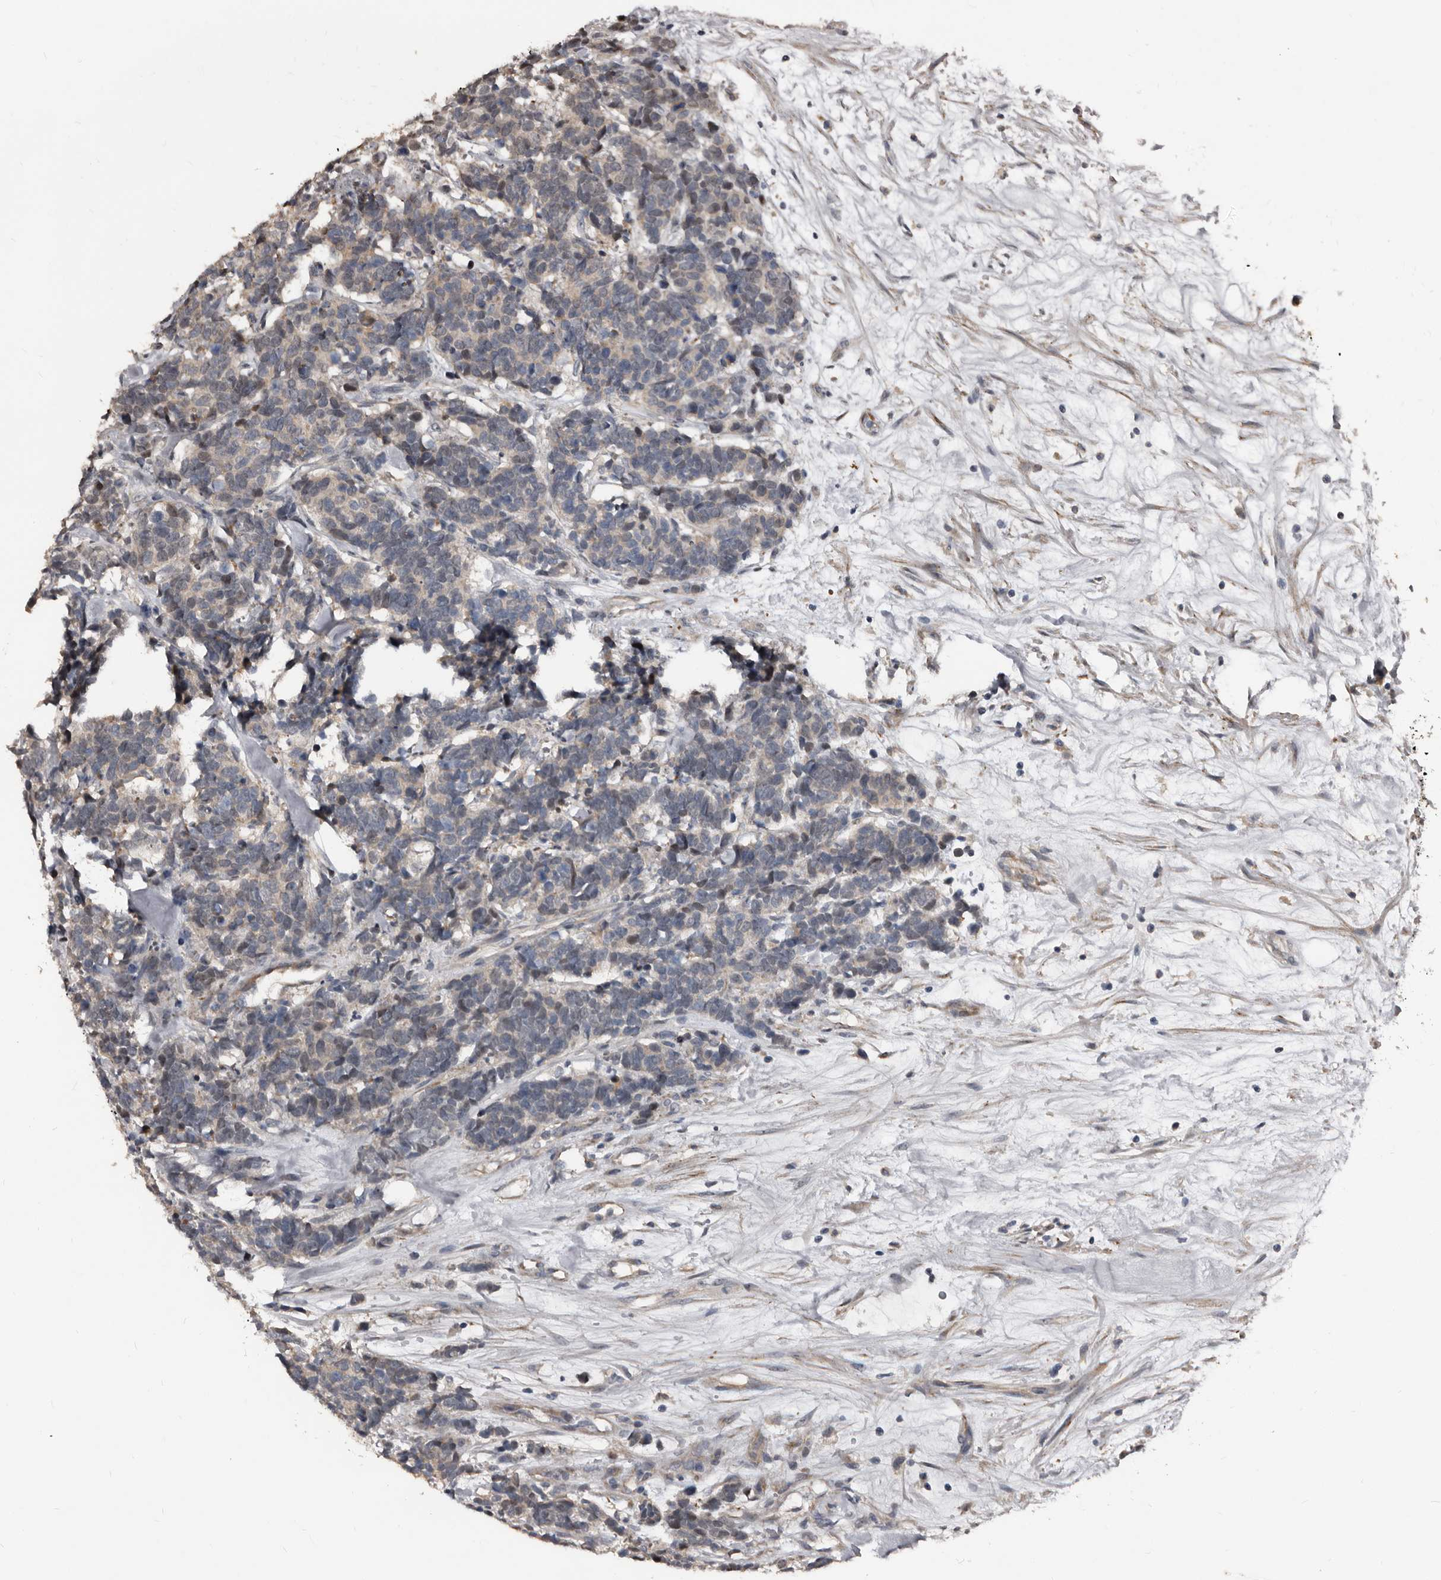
{"staining": {"intensity": "weak", "quantity": "<25%", "location": "cytoplasmic/membranous"}, "tissue": "carcinoid", "cell_type": "Tumor cells", "image_type": "cancer", "snomed": [{"axis": "morphology", "description": "Carcinoma, NOS"}, {"axis": "morphology", "description": "Carcinoid, malignant, NOS"}, {"axis": "topography", "description": "Urinary bladder"}], "caption": "Carcinoid stained for a protein using immunohistochemistry shows no staining tumor cells.", "gene": "DHPS", "patient": {"sex": "male", "age": 57}}